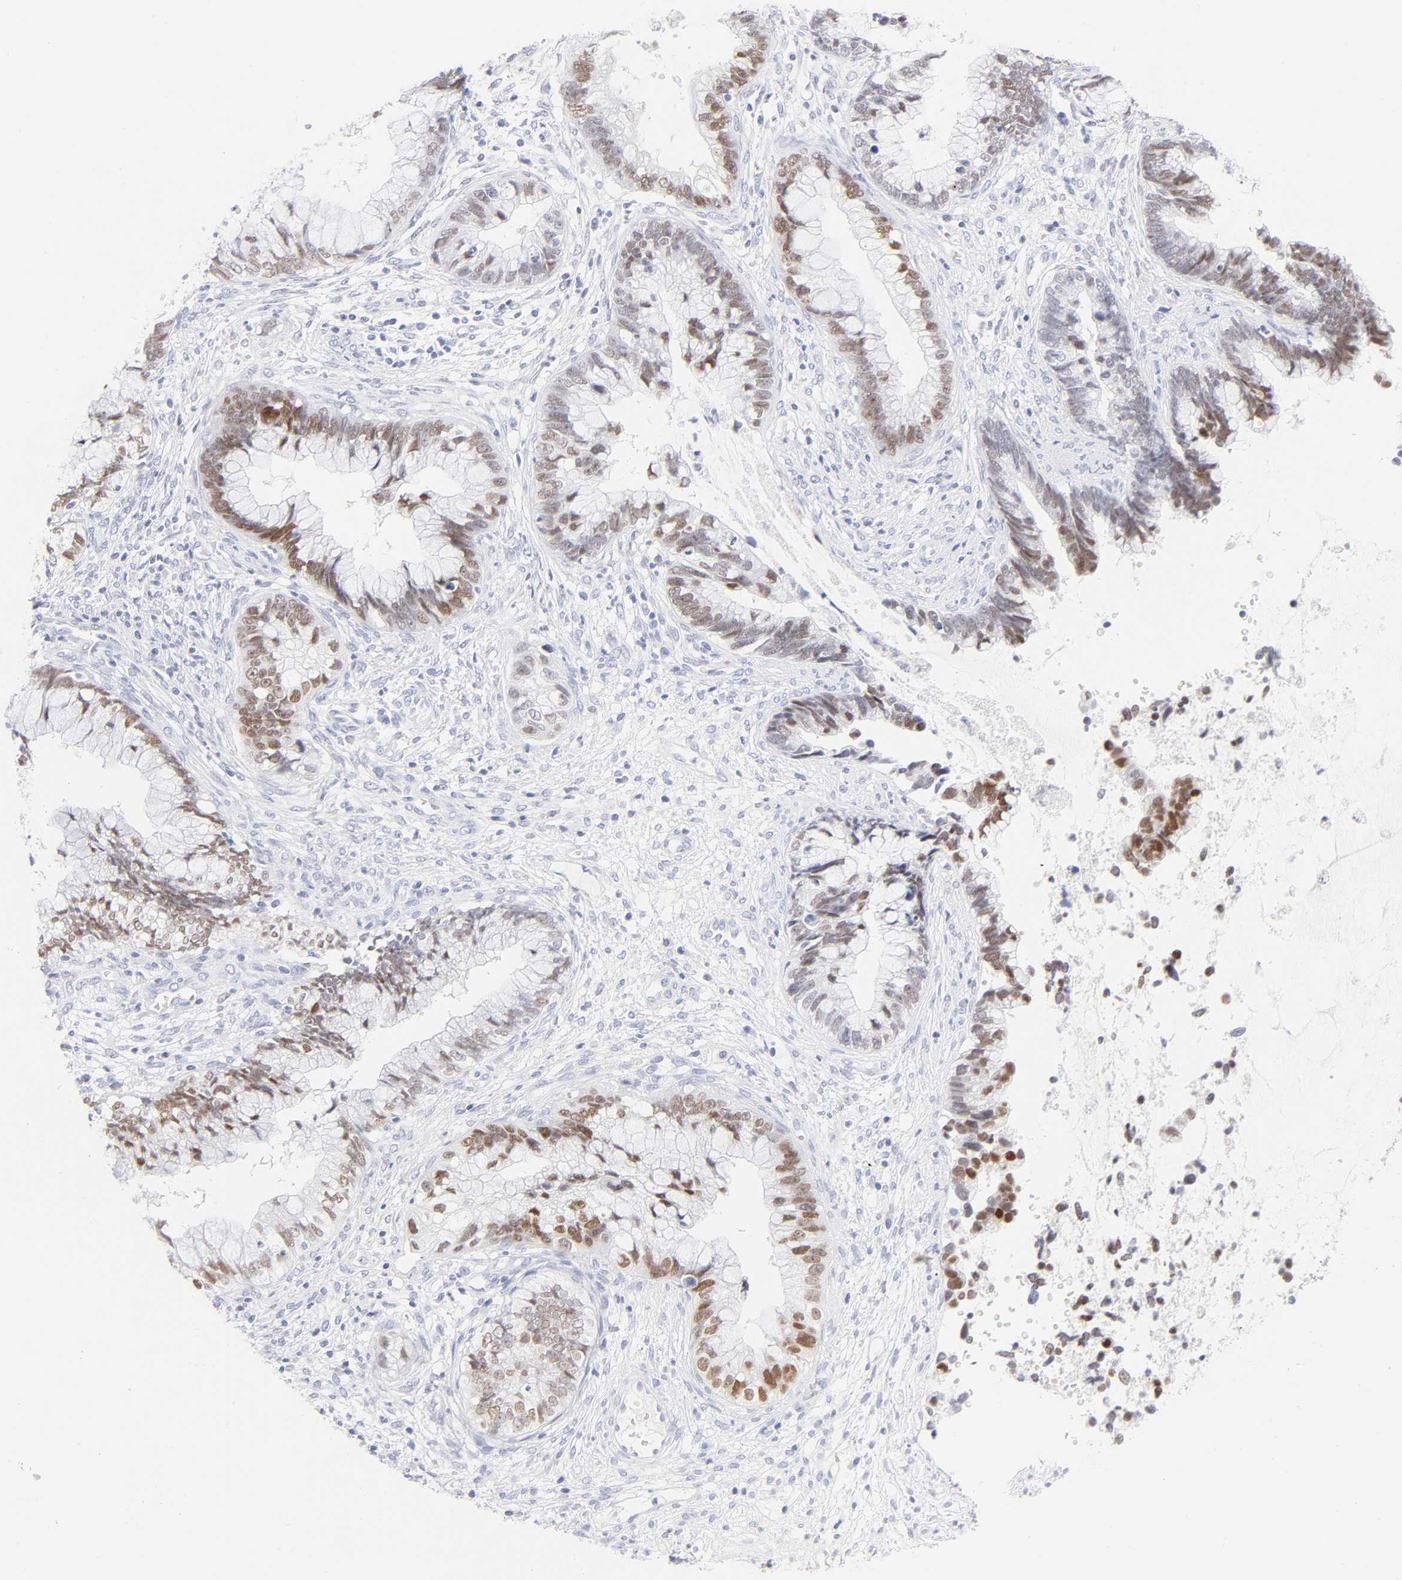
{"staining": {"intensity": "moderate", "quantity": ">75%", "location": "nuclear"}, "tissue": "cervical cancer", "cell_type": "Tumor cells", "image_type": "cancer", "snomed": [{"axis": "morphology", "description": "Adenocarcinoma, NOS"}, {"axis": "topography", "description": "Cervix"}], "caption": "Immunohistochemistry staining of cervical adenocarcinoma, which reveals medium levels of moderate nuclear positivity in approximately >75% of tumor cells indicating moderate nuclear protein staining. The staining was performed using DAB (3,3'-diaminobenzidine) (brown) for protein detection and nuclei were counterstained in hematoxylin (blue).", "gene": "ELF3", "patient": {"sex": "female", "age": 44}}